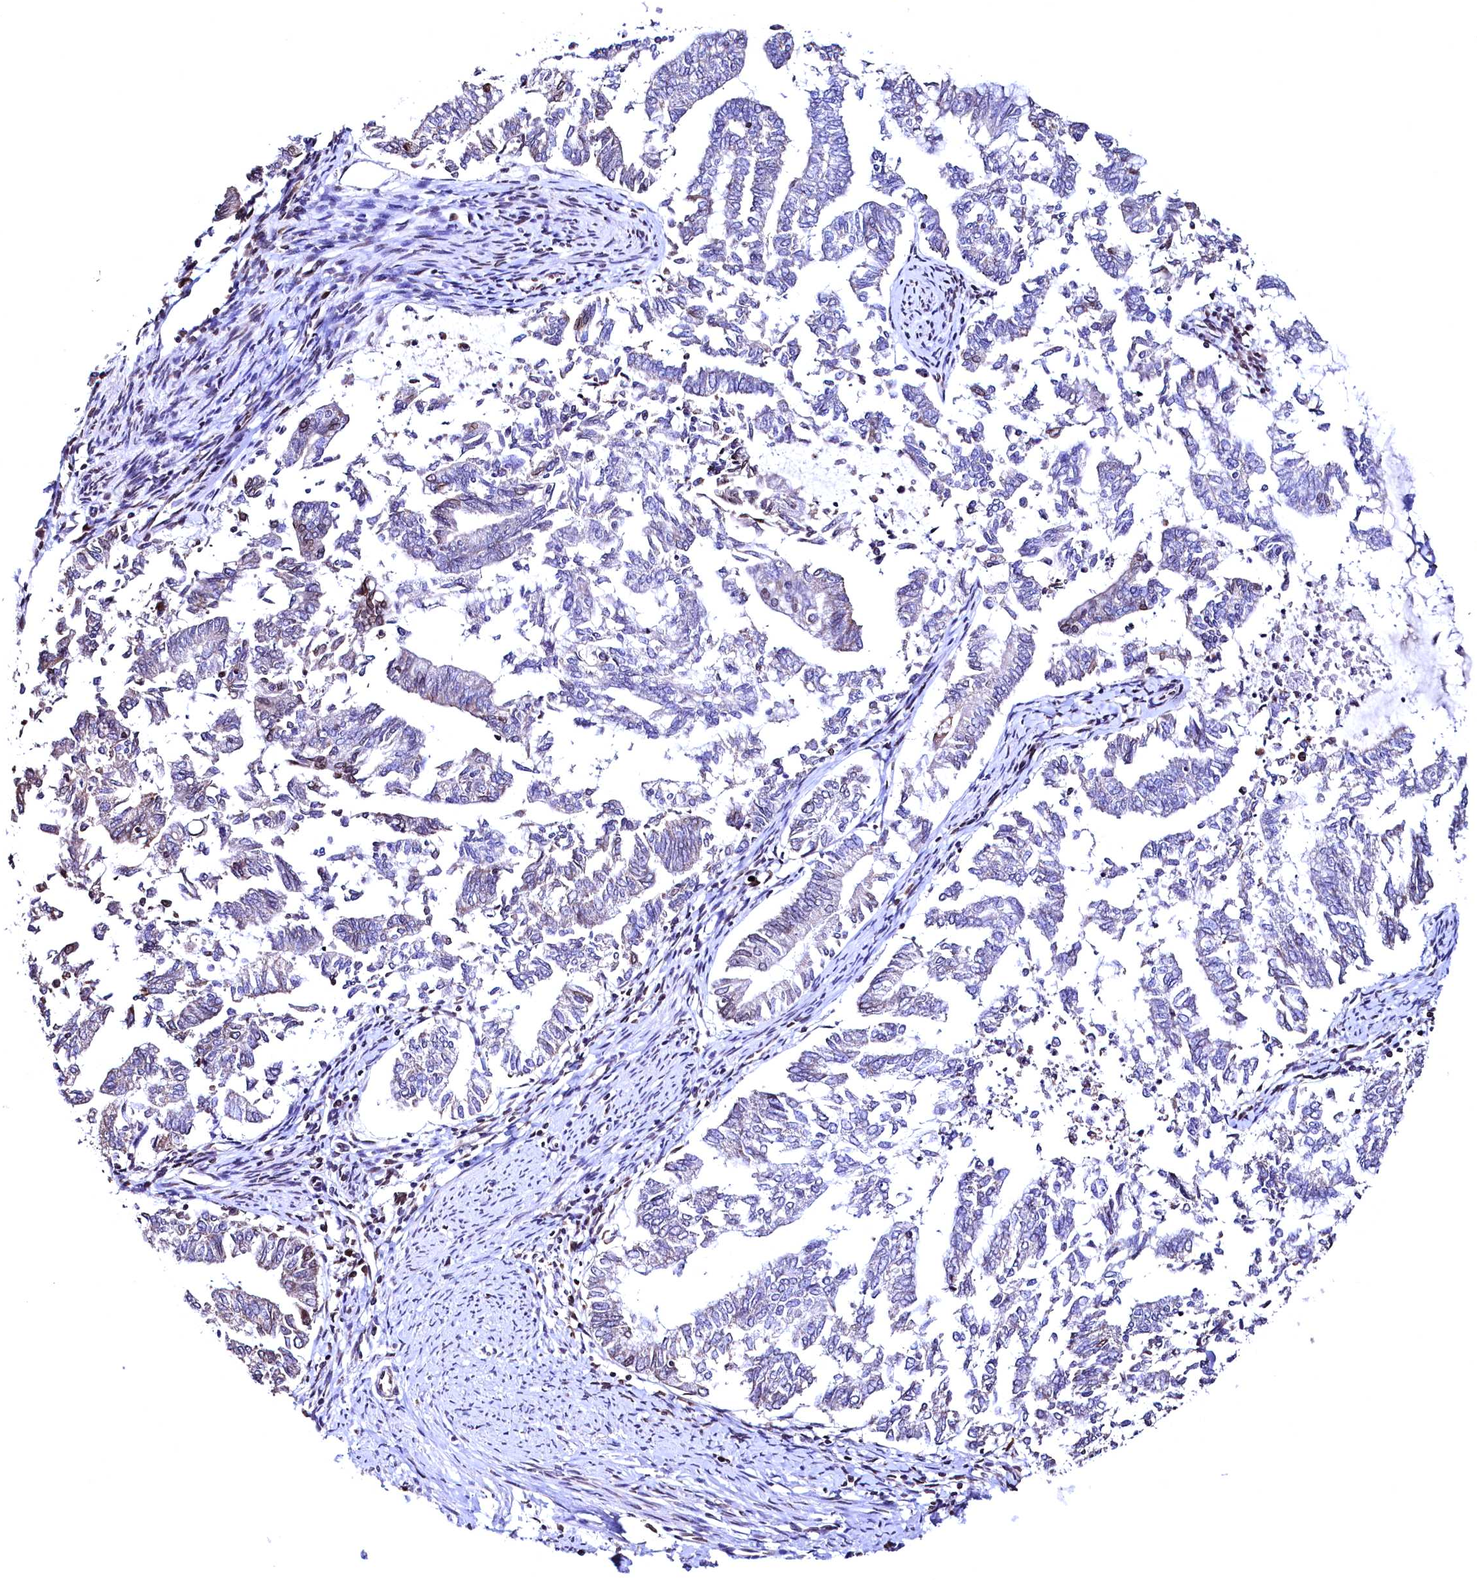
{"staining": {"intensity": "negative", "quantity": "none", "location": "none"}, "tissue": "endometrial cancer", "cell_type": "Tumor cells", "image_type": "cancer", "snomed": [{"axis": "morphology", "description": "Adenocarcinoma, NOS"}, {"axis": "topography", "description": "Endometrium"}], "caption": "Tumor cells are negative for brown protein staining in endometrial adenocarcinoma.", "gene": "HAND1", "patient": {"sex": "female", "age": 79}}